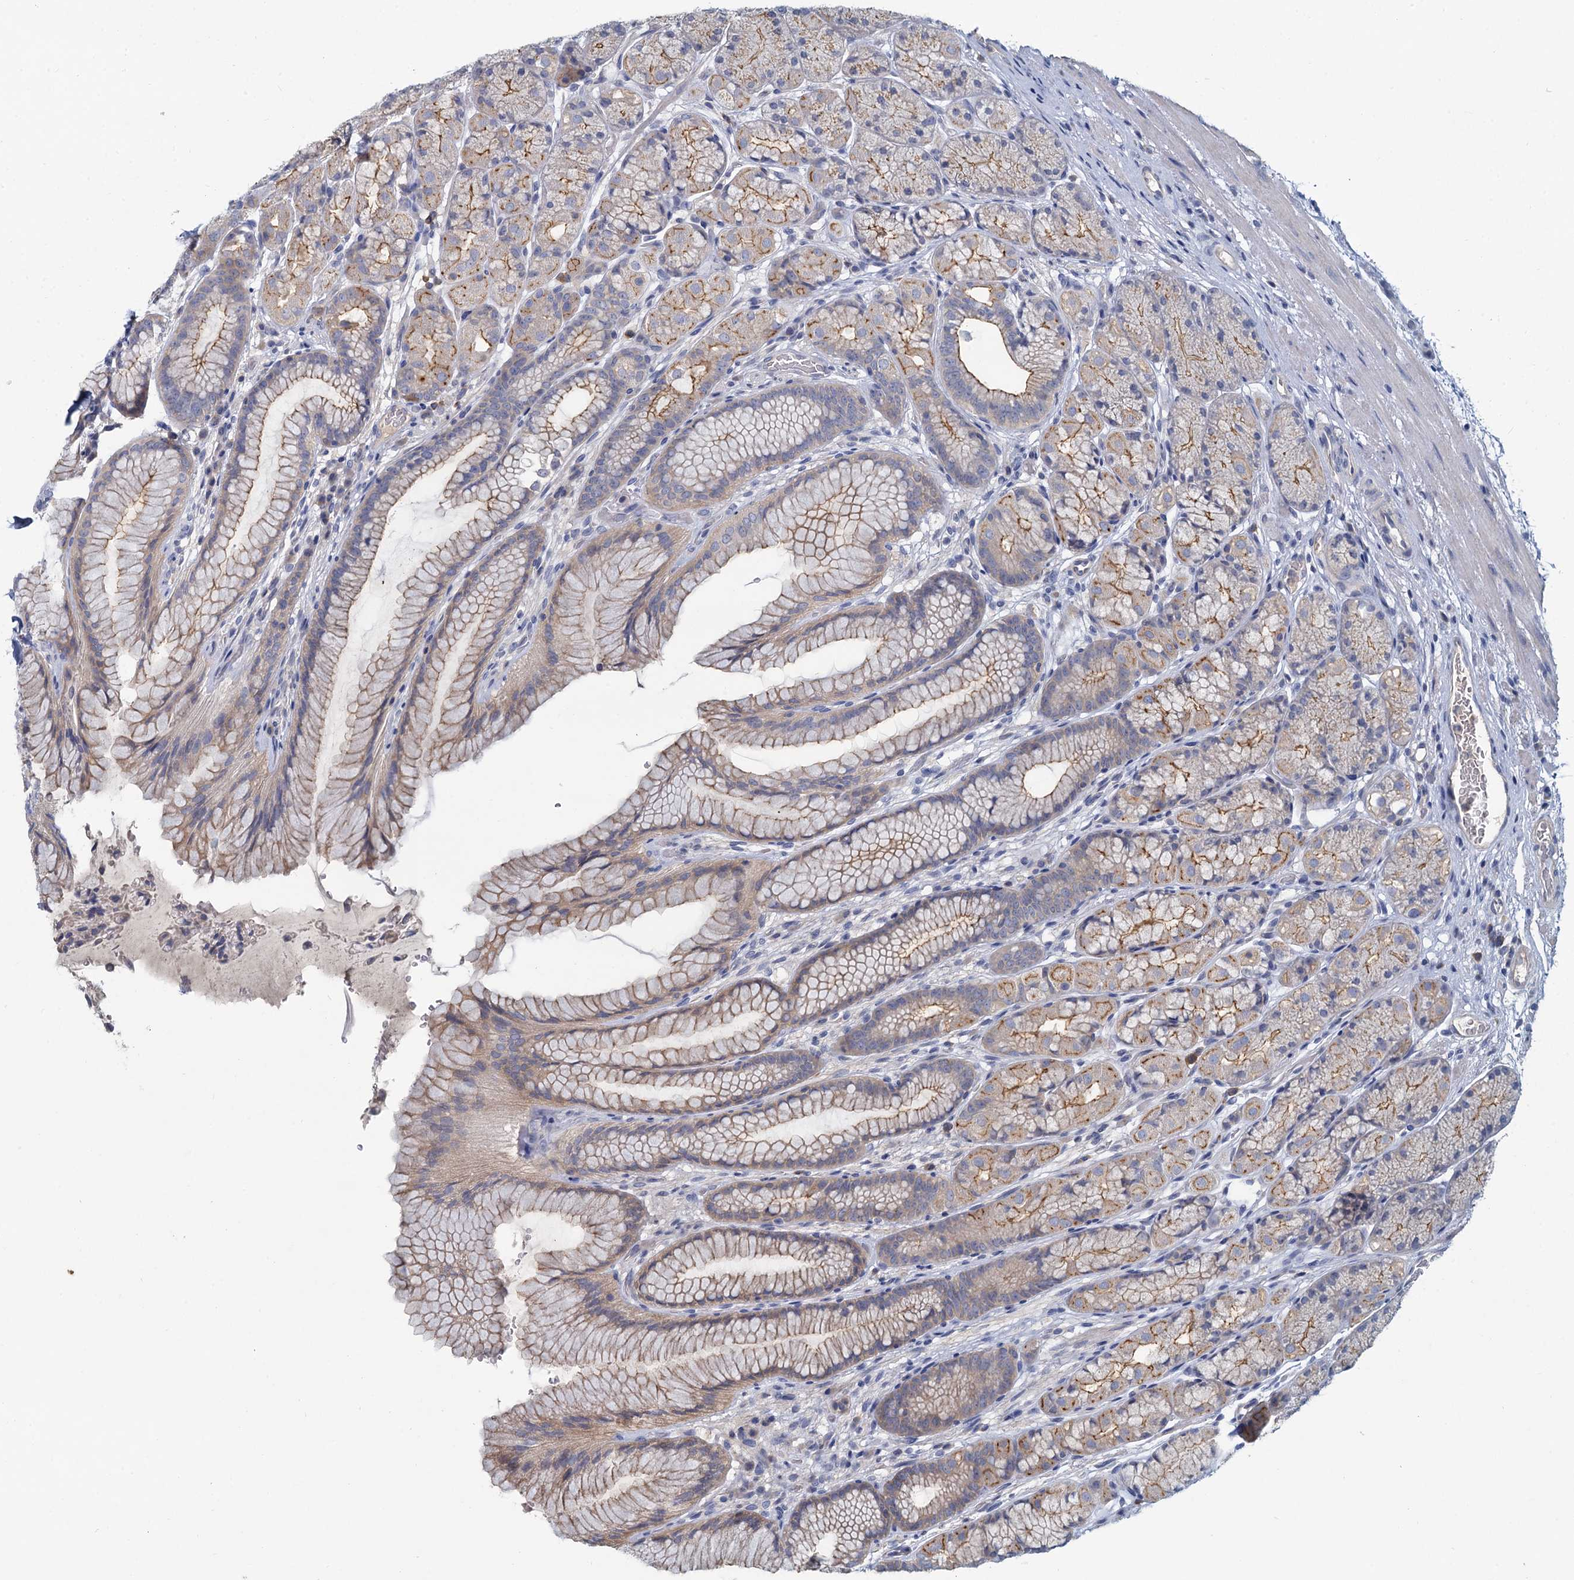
{"staining": {"intensity": "moderate", "quantity": "25%-75%", "location": "cytoplasmic/membranous"}, "tissue": "stomach", "cell_type": "Glandular cells", "image_type": "normal", "snomed": [{"axis": "morphology", "description": "Normal tissue, NOS"}, {"axis": "topography", "description": "Stomach"}], "caption": "Immunohistochemistry (IHC) of benign human stomach shows medium levels of moderate cytoplasmic/membranous expression in approximately 25%-75% of glandular cells.", "gene": "ACSM3", "patient": {"sex": "male", "age": 63}}